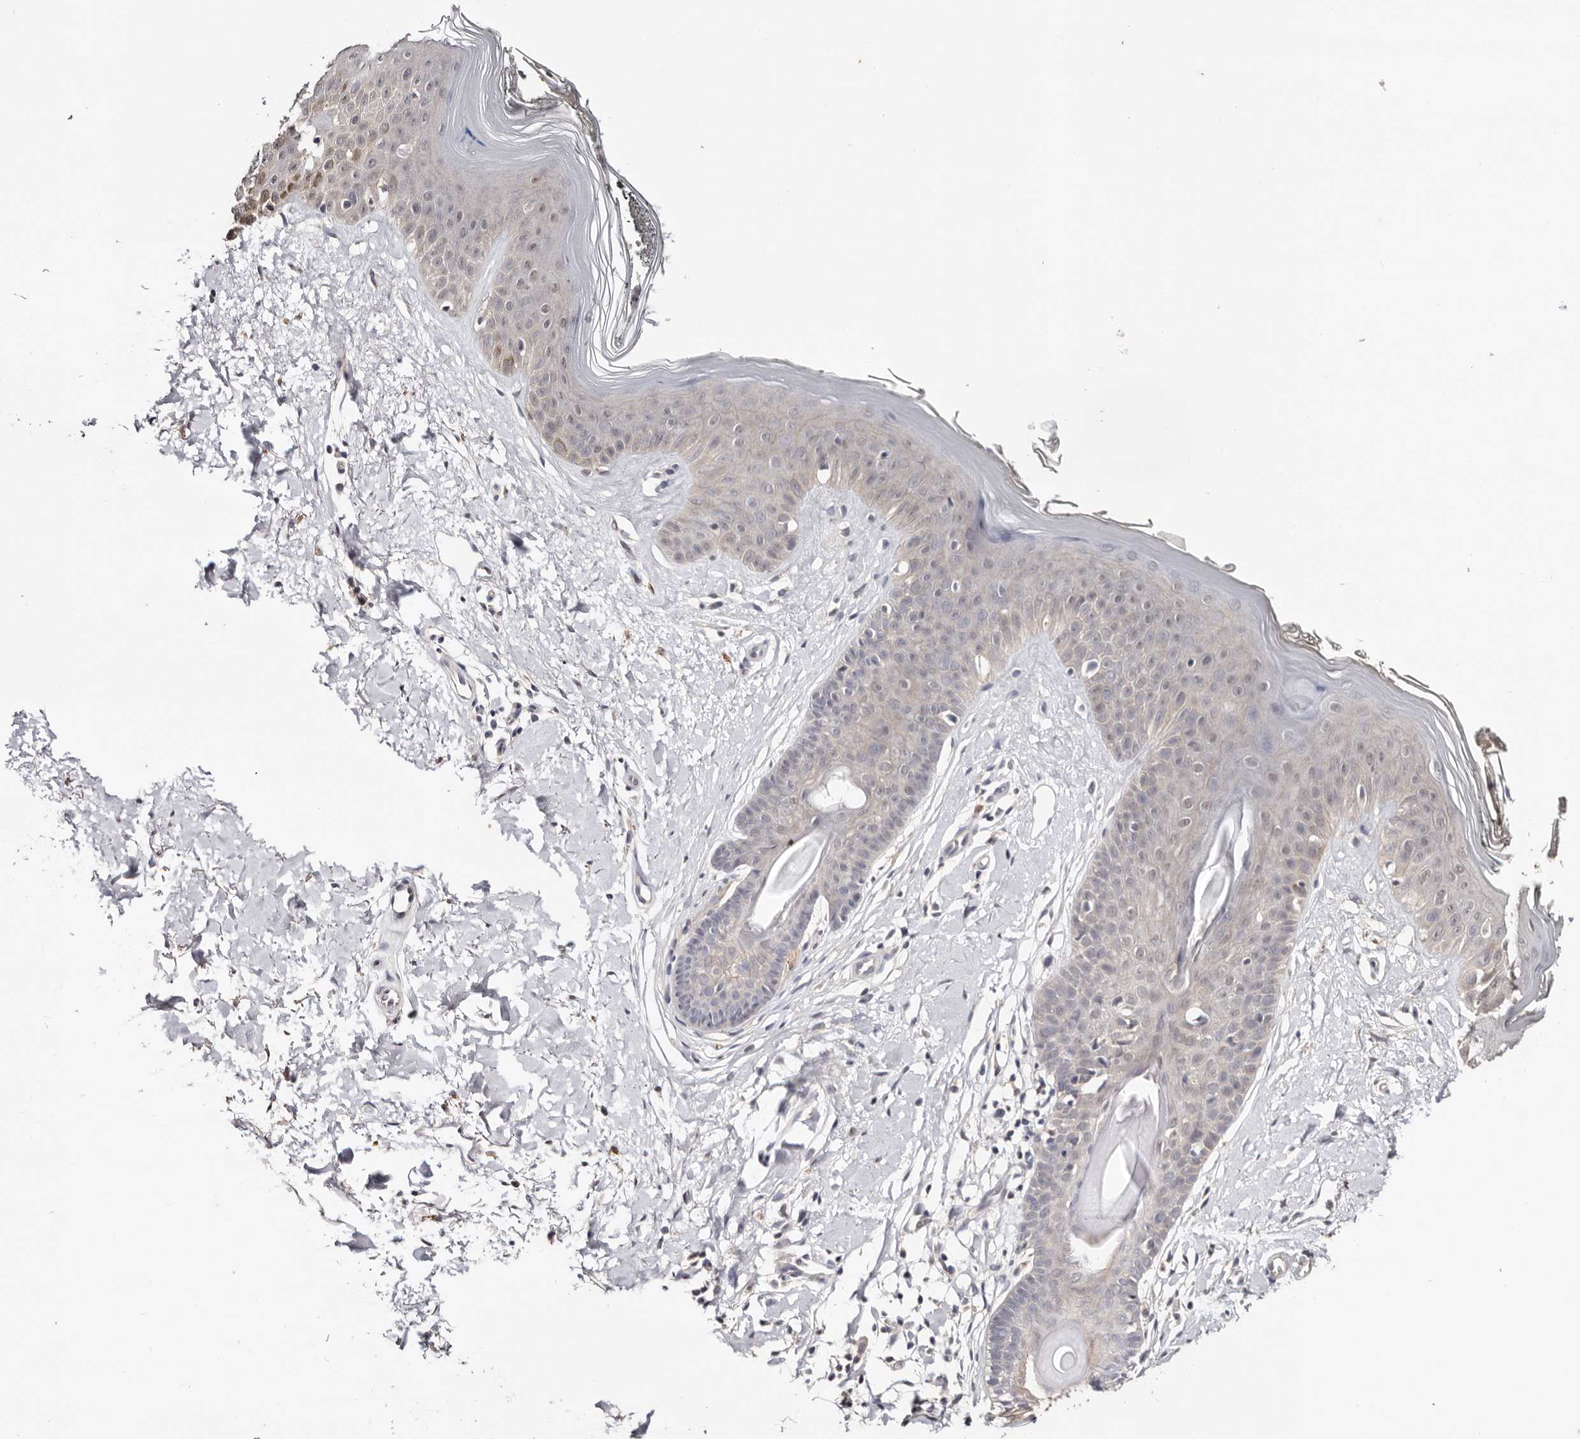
{"staining": {"intensity": "negative", "quantity": "none", "location": "none"}, "tissue": "skin", "cell_type": "Fibroblasts", "image_type": "normal", "snomed": [{"axis": "morphology", "description": "Normal tissue, NOS"}, {"axis": "topography", "description": "Skin"}], "caption": "Immunohistochemical staining of unremarkable human skin shows no significant expression in fibroblasts.", "gene": "TYW3", "patient": {"sex": "female", "age": 64}}